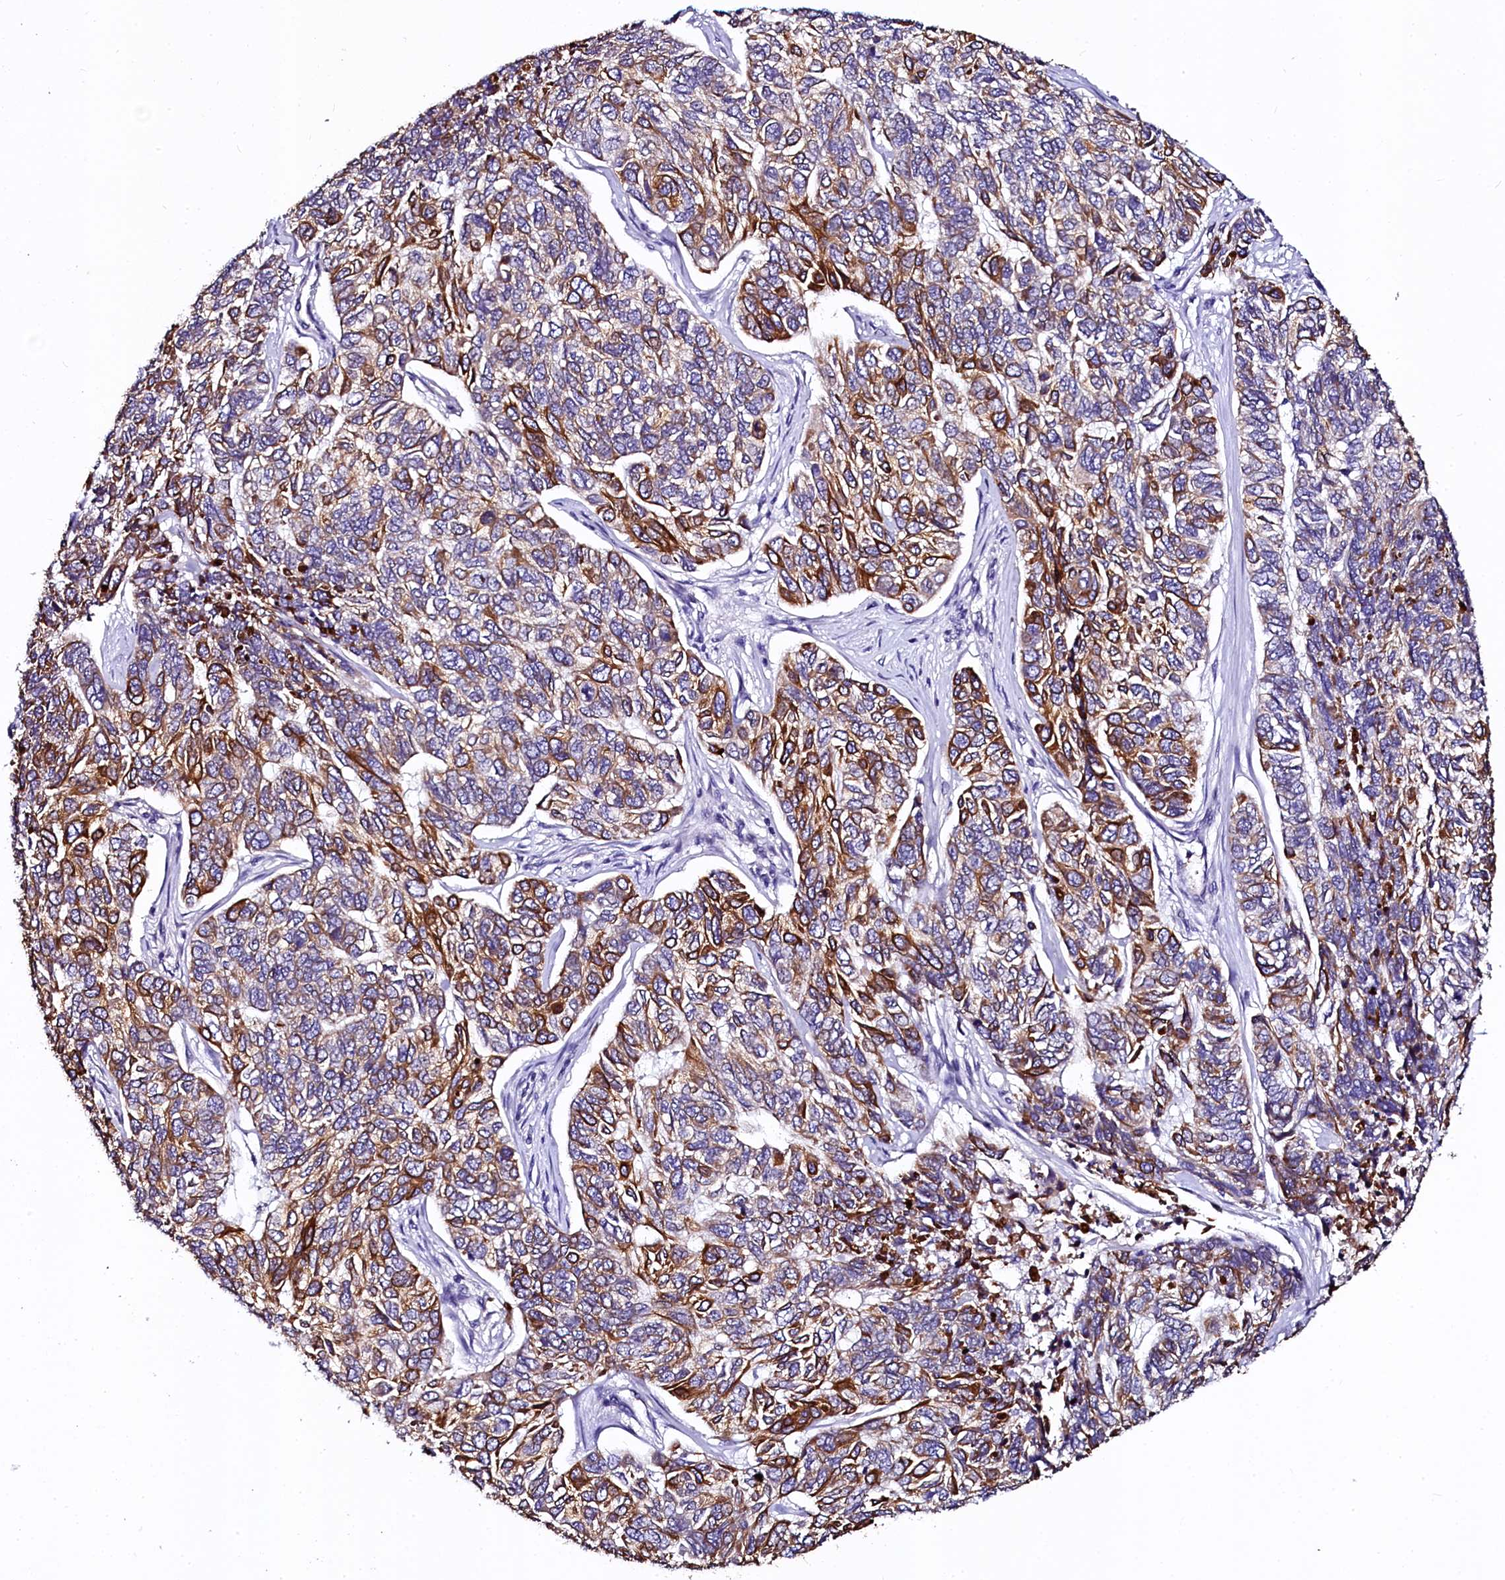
{"staining": {"intensity": "strong", "quantity": "25%-75%", "location": "cytoplasmic/membranous"}, "tissue": "skin cancer", "cell_type": "Tumor cells", "image_type": "cancer", "snomed": [{"axis": "morphology", "description": "Basal cell carcinoma"}, {"axis": "topography", "description": "Skin"}], "caption": "Immunohistochemical staining of human skin cancer (basal cell carcinoma) exhibits high levels of strong cytoplasmic/membranous protein staining in approximately 25%-75% of tumor cells.", "gene": "CTDSPL2", "patient": {"sex": "female", "age": 65}}